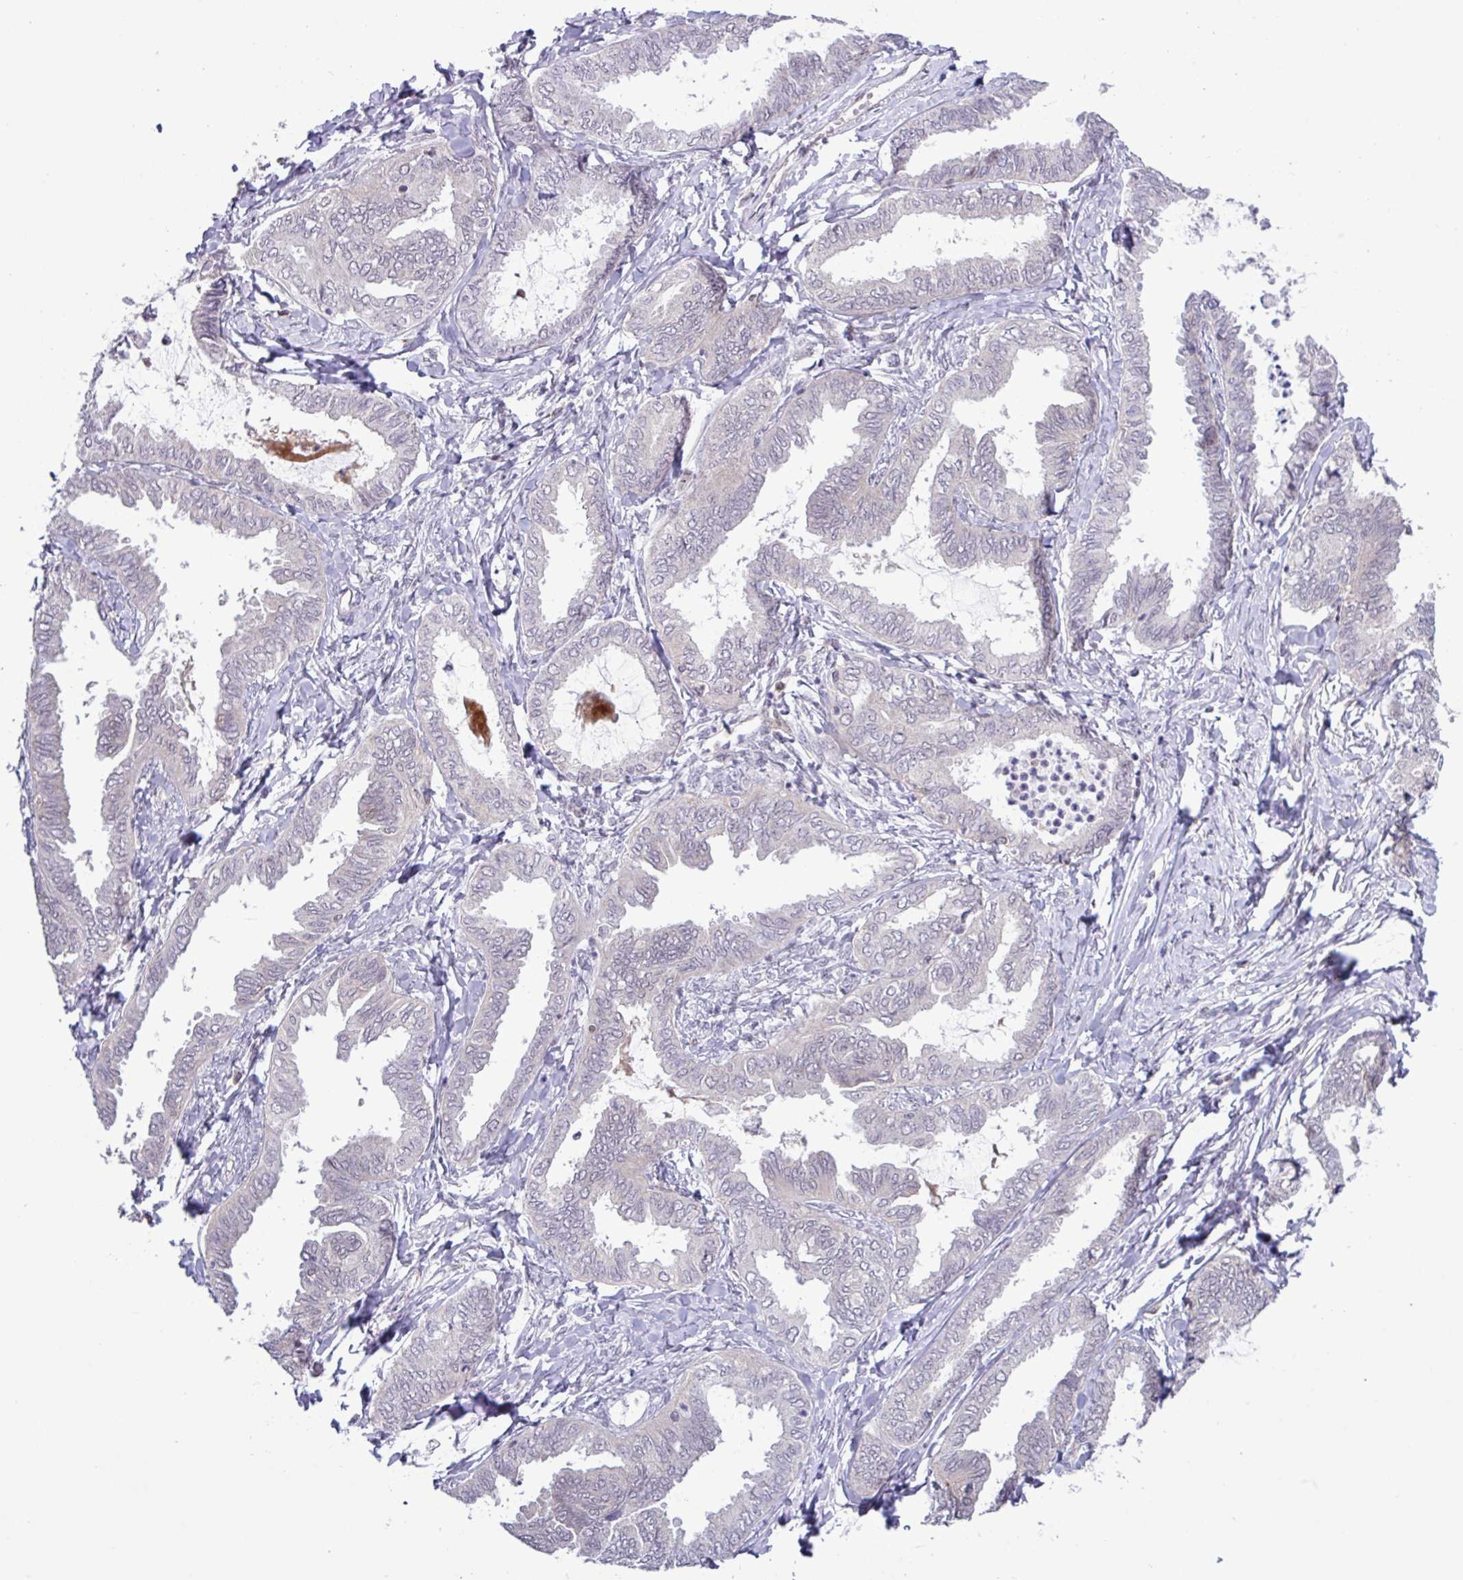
{"staining": {"intensity": "negative", "quantity": "none", "location": "none"}, "tissue": "ovarian cancer", "cell_type": "Tumor cells", "image_type": "cancer", "snomed": [{"axis": "morphology", "description": "Carcinoma, endometroid"}, {"axis": "topography", "description": "Ovary"}], "caption": "Tumor cells show no significant staining in ovarian cancer. (DAB (3,3'-diaminobenzidine) IHC with hematoxylin counter stain).", "gene": "RTL3", "patient": {"sex": "female", "age": 70}}